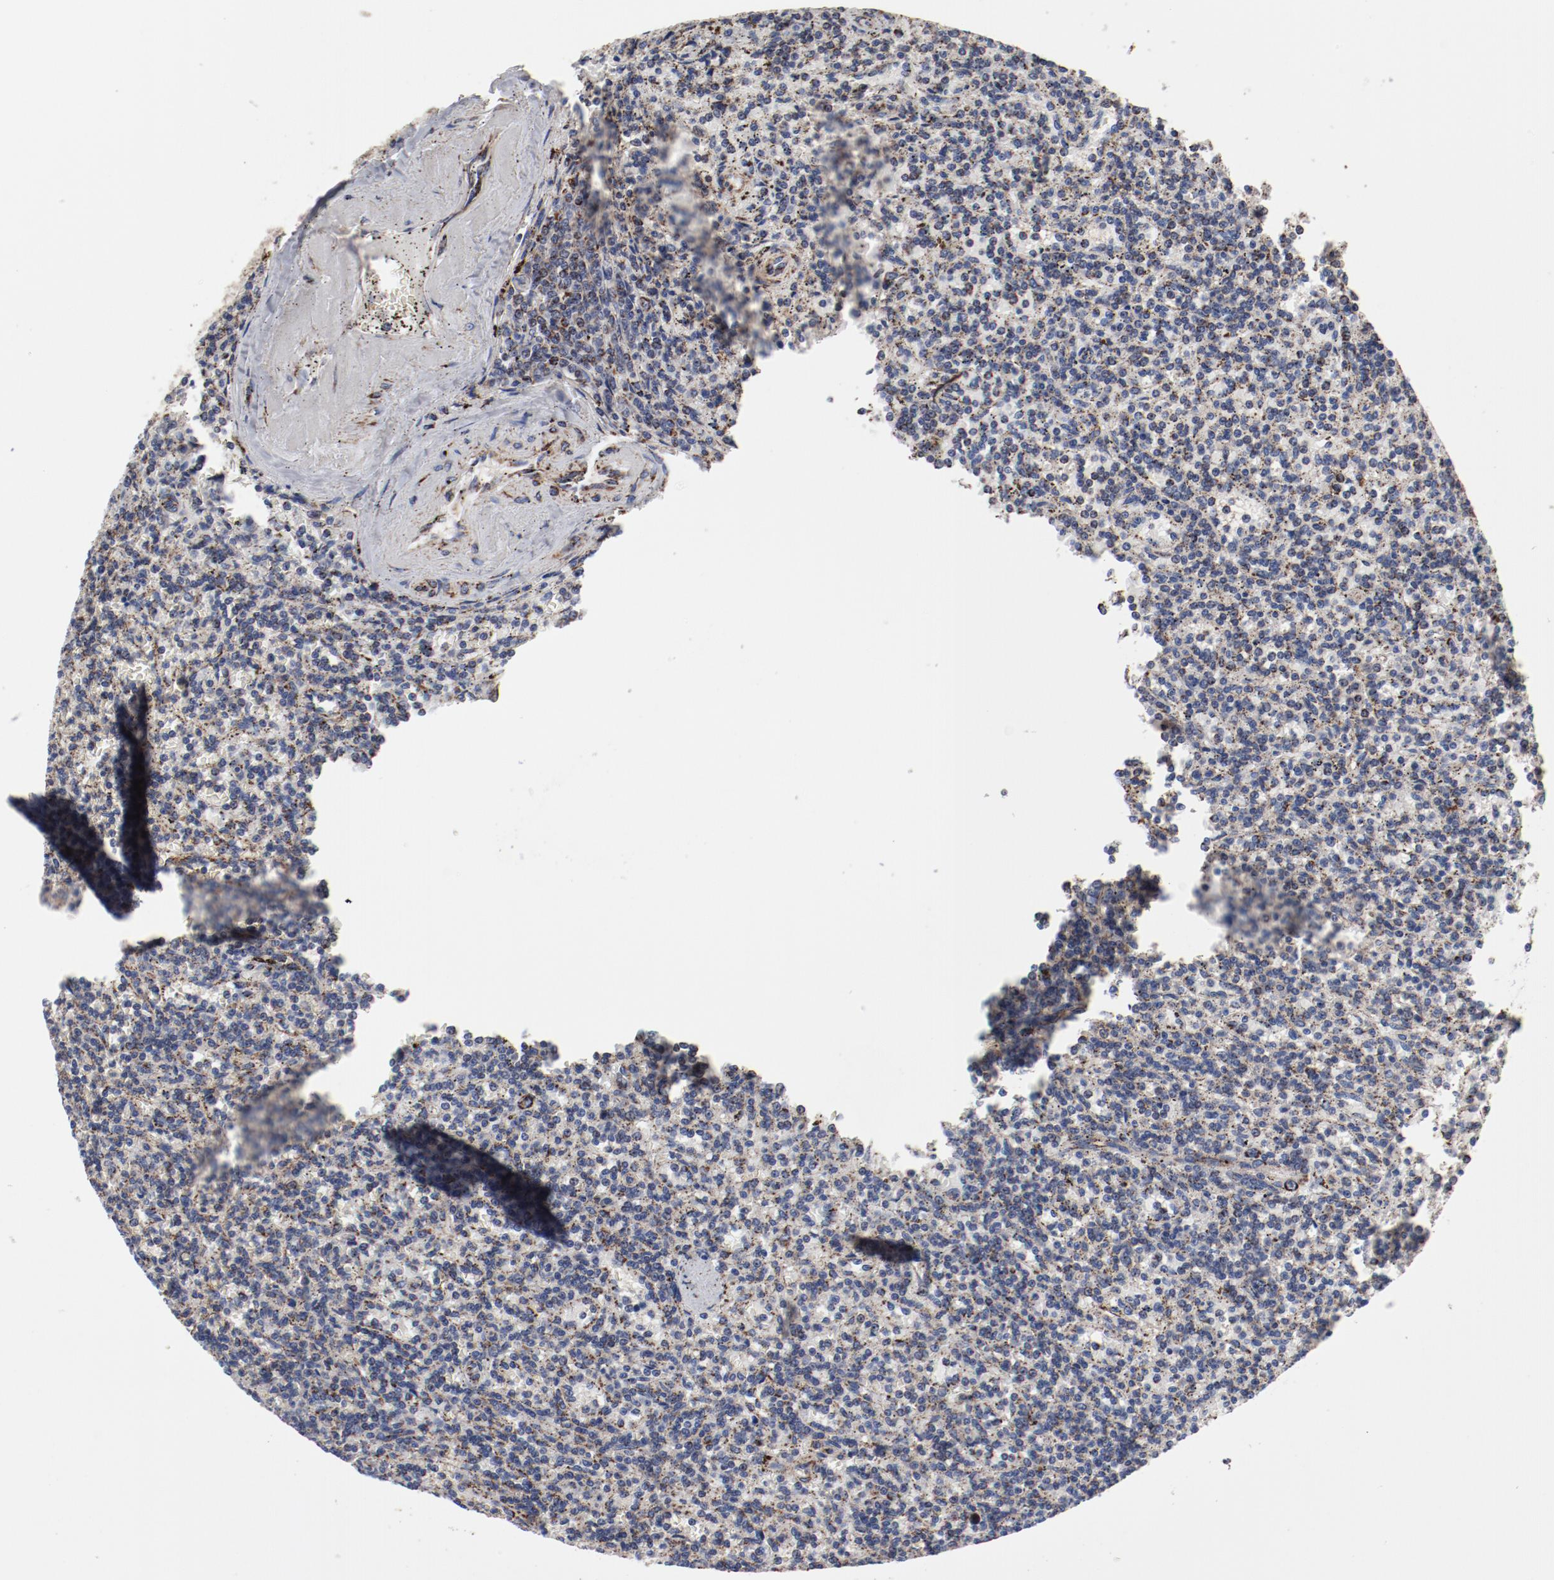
{"staining": {"intensity": "negative", "quantity": "none", "location": "none"}, "tissue": "lymphoma", "cell_type": "Tumor cells", "image_type": "cancer", "snomed": [{"axis": "morphology", "description": "Malignant lymphoma, non-Hodgkin's type, Low grade"}, {"axis": "topography", "description": "Spleen"}], "caption": "Tumor cells show no significant protein positivity in low-grade malignant lymphoma, non-Hodgkin's type.", "gene": "NDUFV2", "patient": {"sex": "male", "age": 73}}